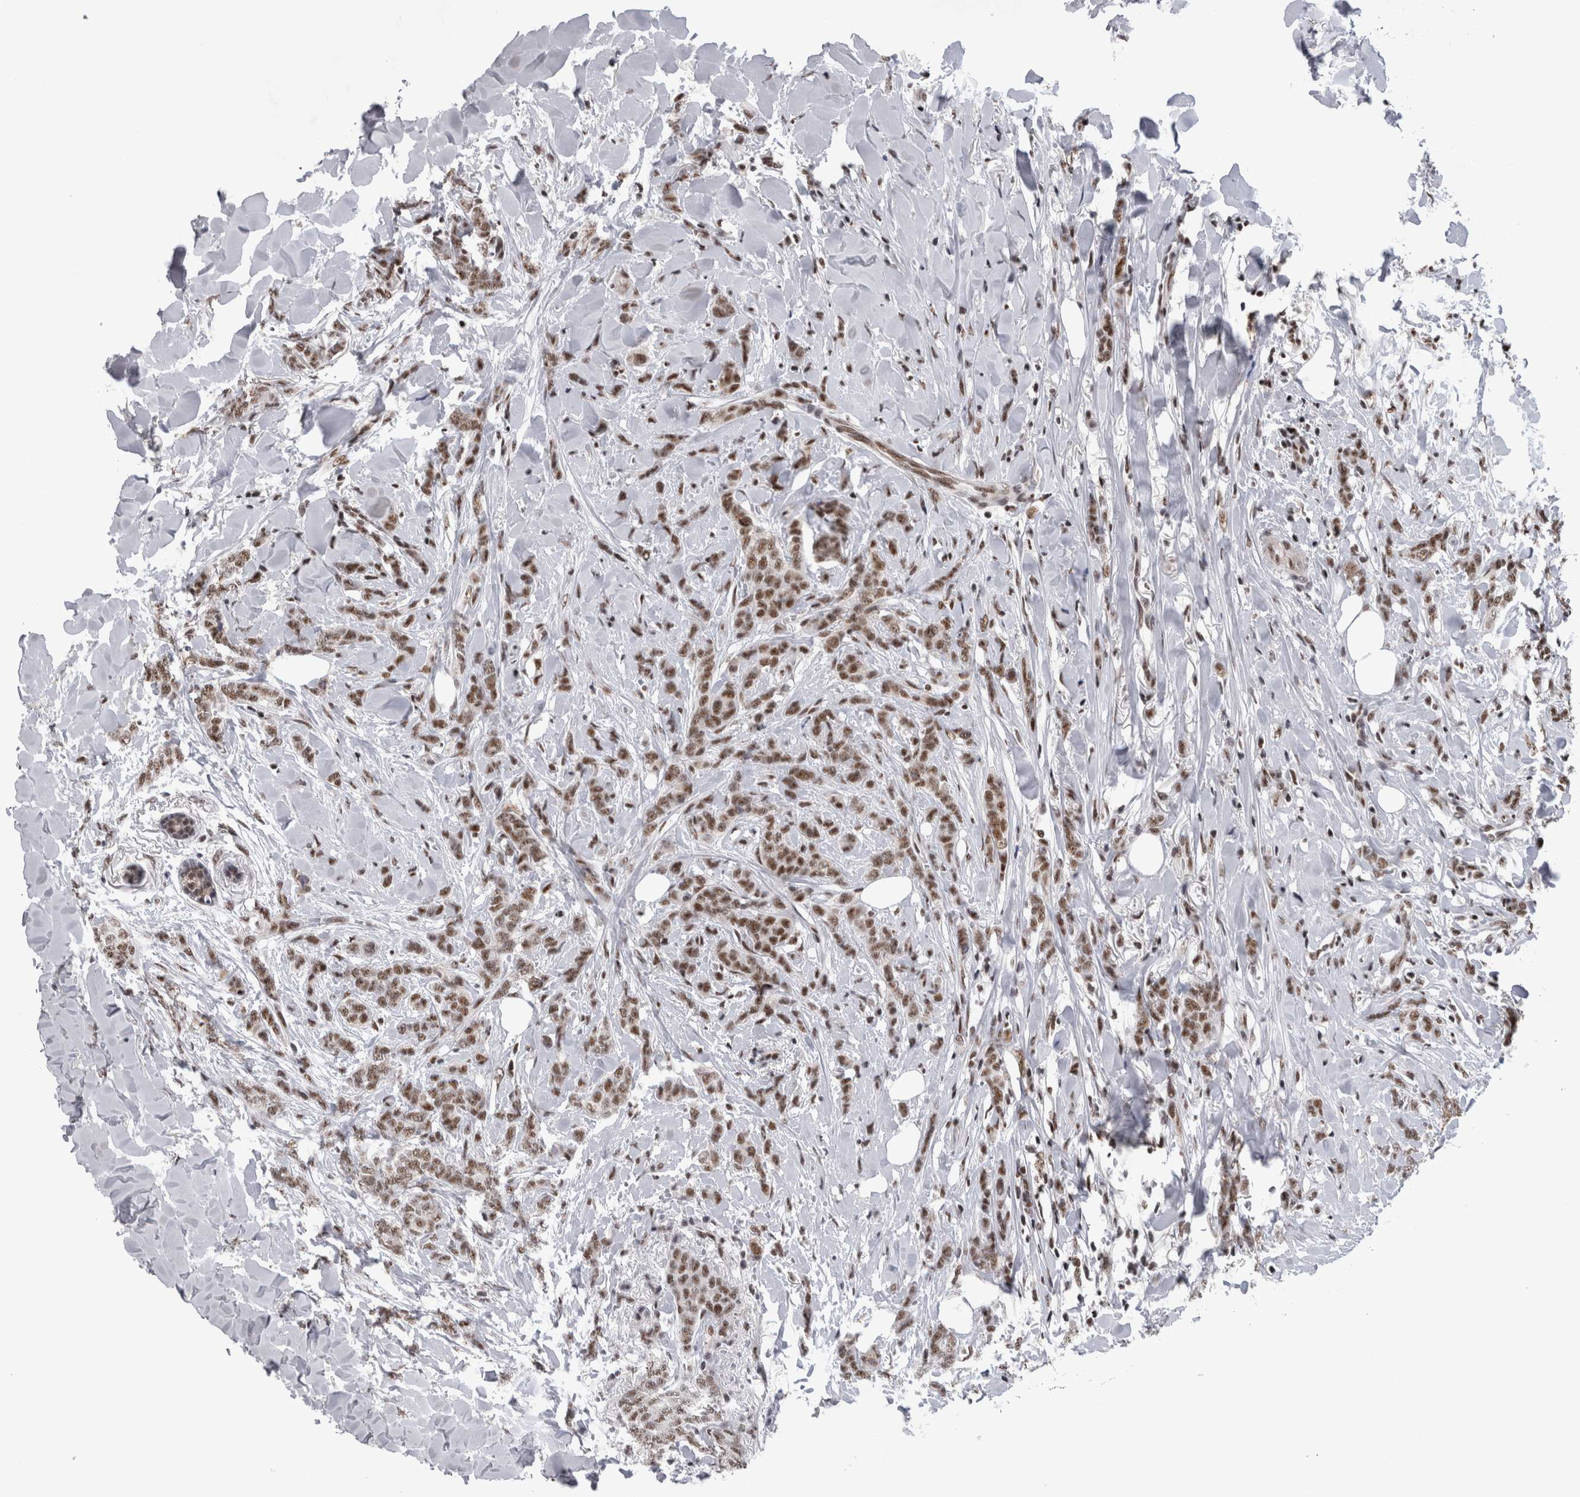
{"staining": {"intensity": "moderate", "quantity": ">75%", "location": "nuclear"}, "tissue": "breast cancer", "cell_type": "Tumor cells", "image_type": "cancer", "snomed": [{"axis": "morphology", "description": "Lobular carcinoma"}, {"axis": "topography", "description": "Skin"}, {"axis": "topography", "description": "Breast"}], "caption": "Lobular carcinoma (breast) was stained to show a protein in brown. There is medium levels of moderate nuclear staining in approximately >75% of tumor cells.", "gene": "CDK11A", "patient": {"sex": "female", "age": 46}}